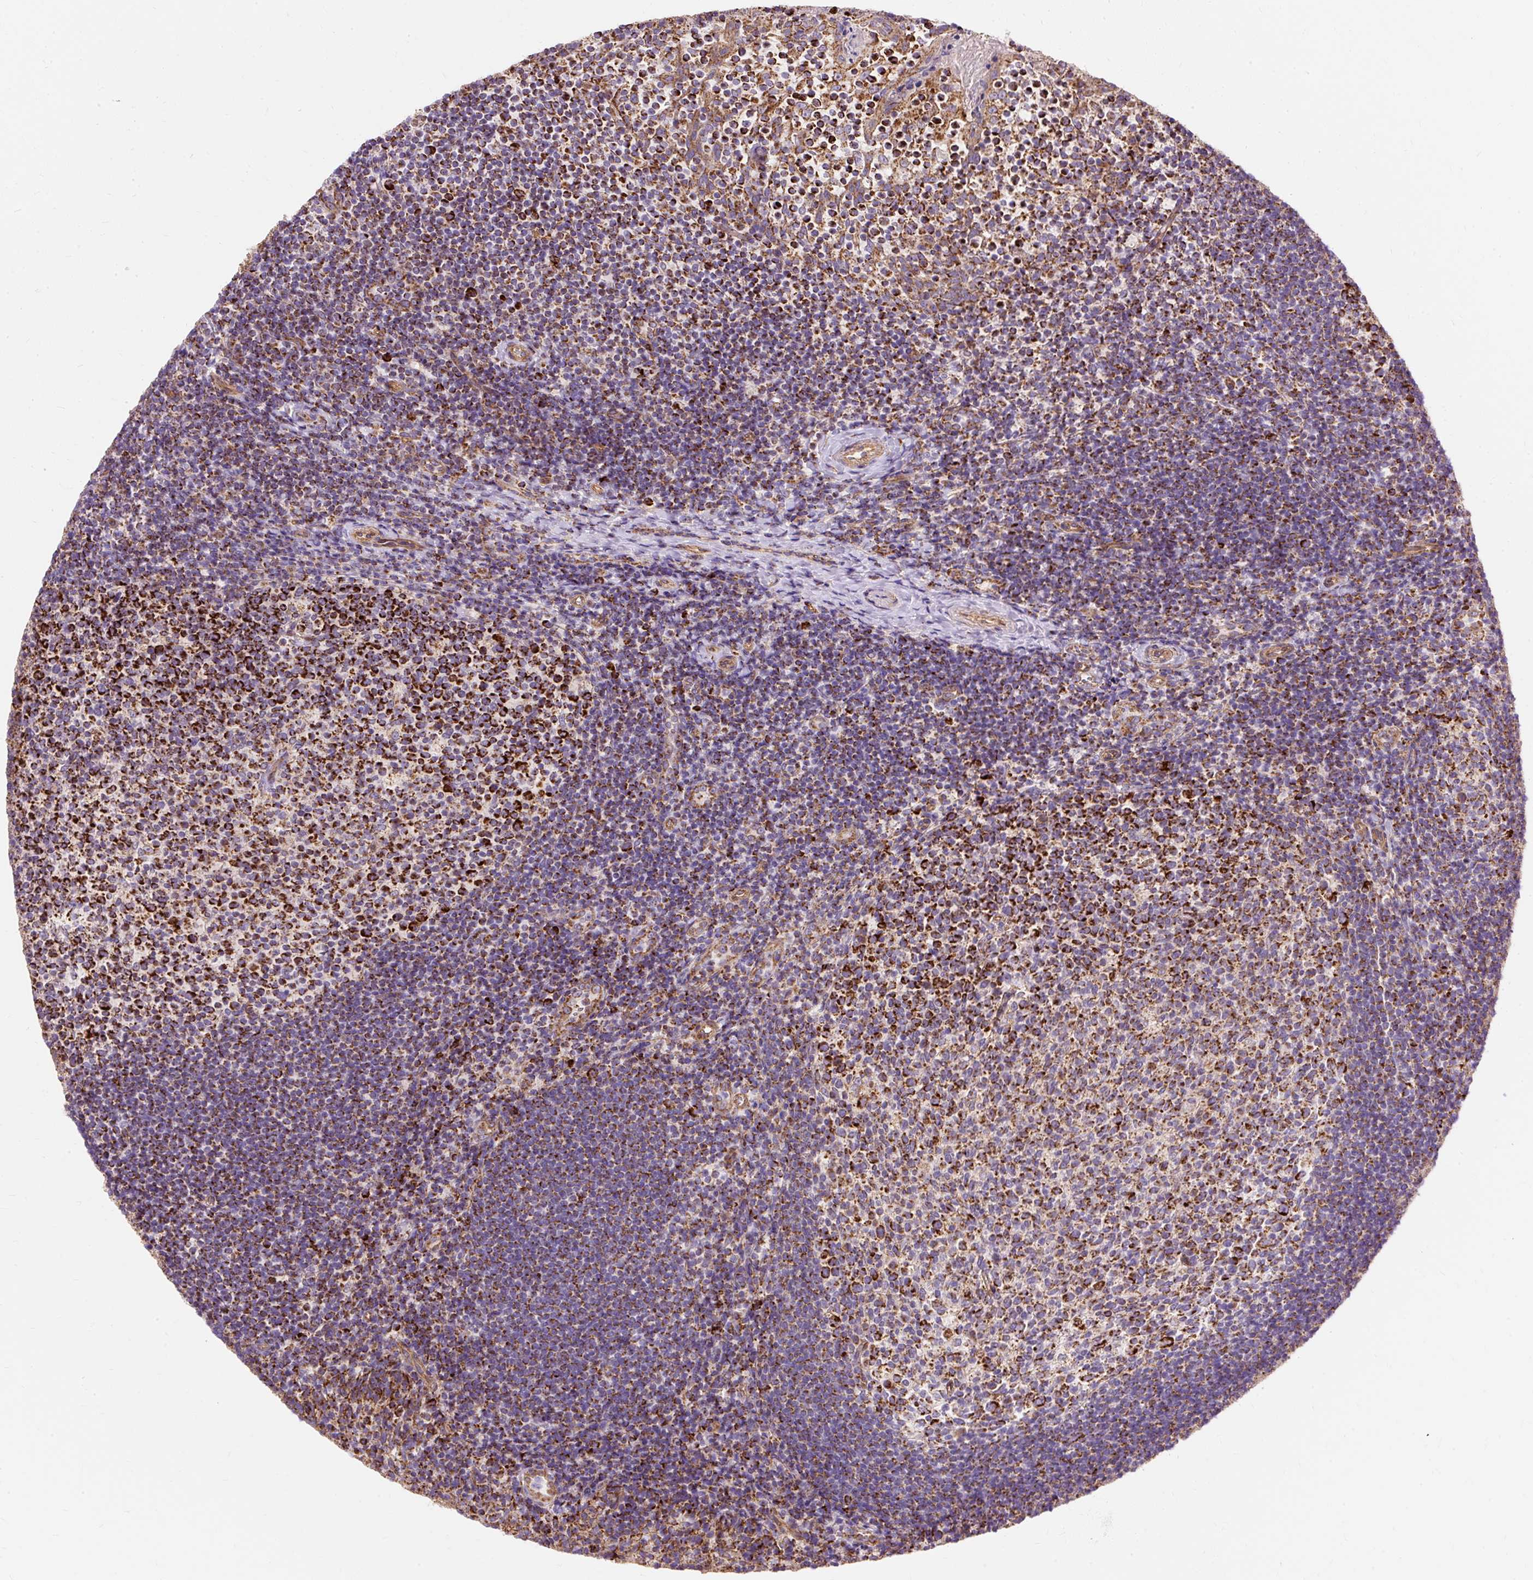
{"staining": {"intensity": "strong", "quantity": ">75%", "location": "cytoplasmic/membranous"}, "tissue": "tonsil", "cell_type": "Germinal center cells", "image_type": "normal", "snomed": [{"axis": "morphology", "description": "Normal tissue, NOS"}, {"axis": "topography", "description": "Tonsil"}], "caption": "A high amount of strong cytoplasmic/membranous expression is present in about >75% of germinal center cells in unremarkable tonsil.", "gene": "CEP290", "patient": {"sex": "female", "age": 10}}